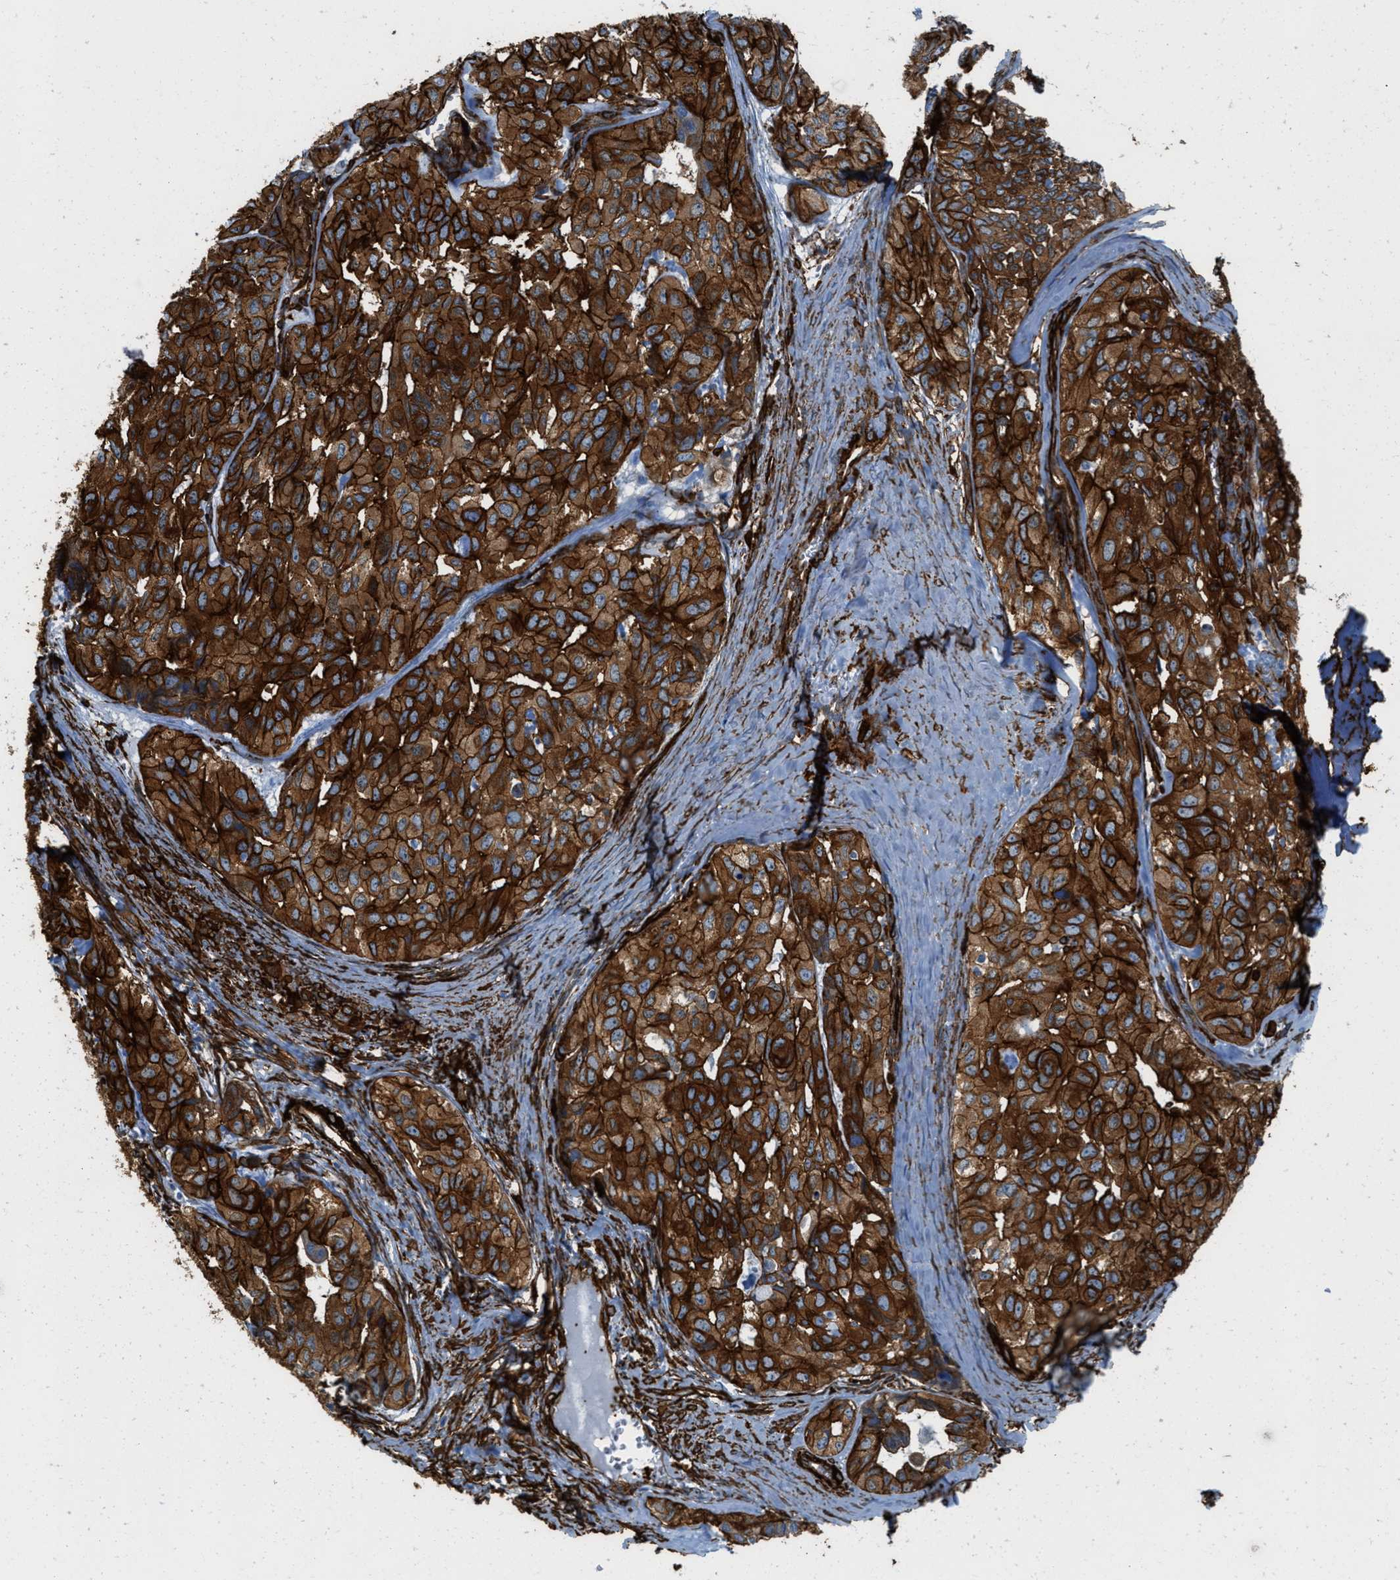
{"staining": {"intensity": "strong", "quantity": ">75%", "location": "cytoplasmic/membranous"}, "tissue": "head and neck cancer", "cell_type": "Tumor cells", "image_type": "cancer", "snomed": [{"axis": "morphology", "description": "Adenocarcinoma, NOS"}, {"axis": "topography", "description": "Salivary gland, NOS"}, {"axis": "topography", "description": "Head-Neck"}], "caption": "This image demonstrates head and neck adenocarcinoma stained with immunohistochemistry (IHC) to label a protein in brown. The cytoplasmic/membranous of tumor cells show strong positivity for the protein. Nuclei are counter-stained blue.", "gene": "CALD1", "patient": {"sex": "female", "age": 76}}